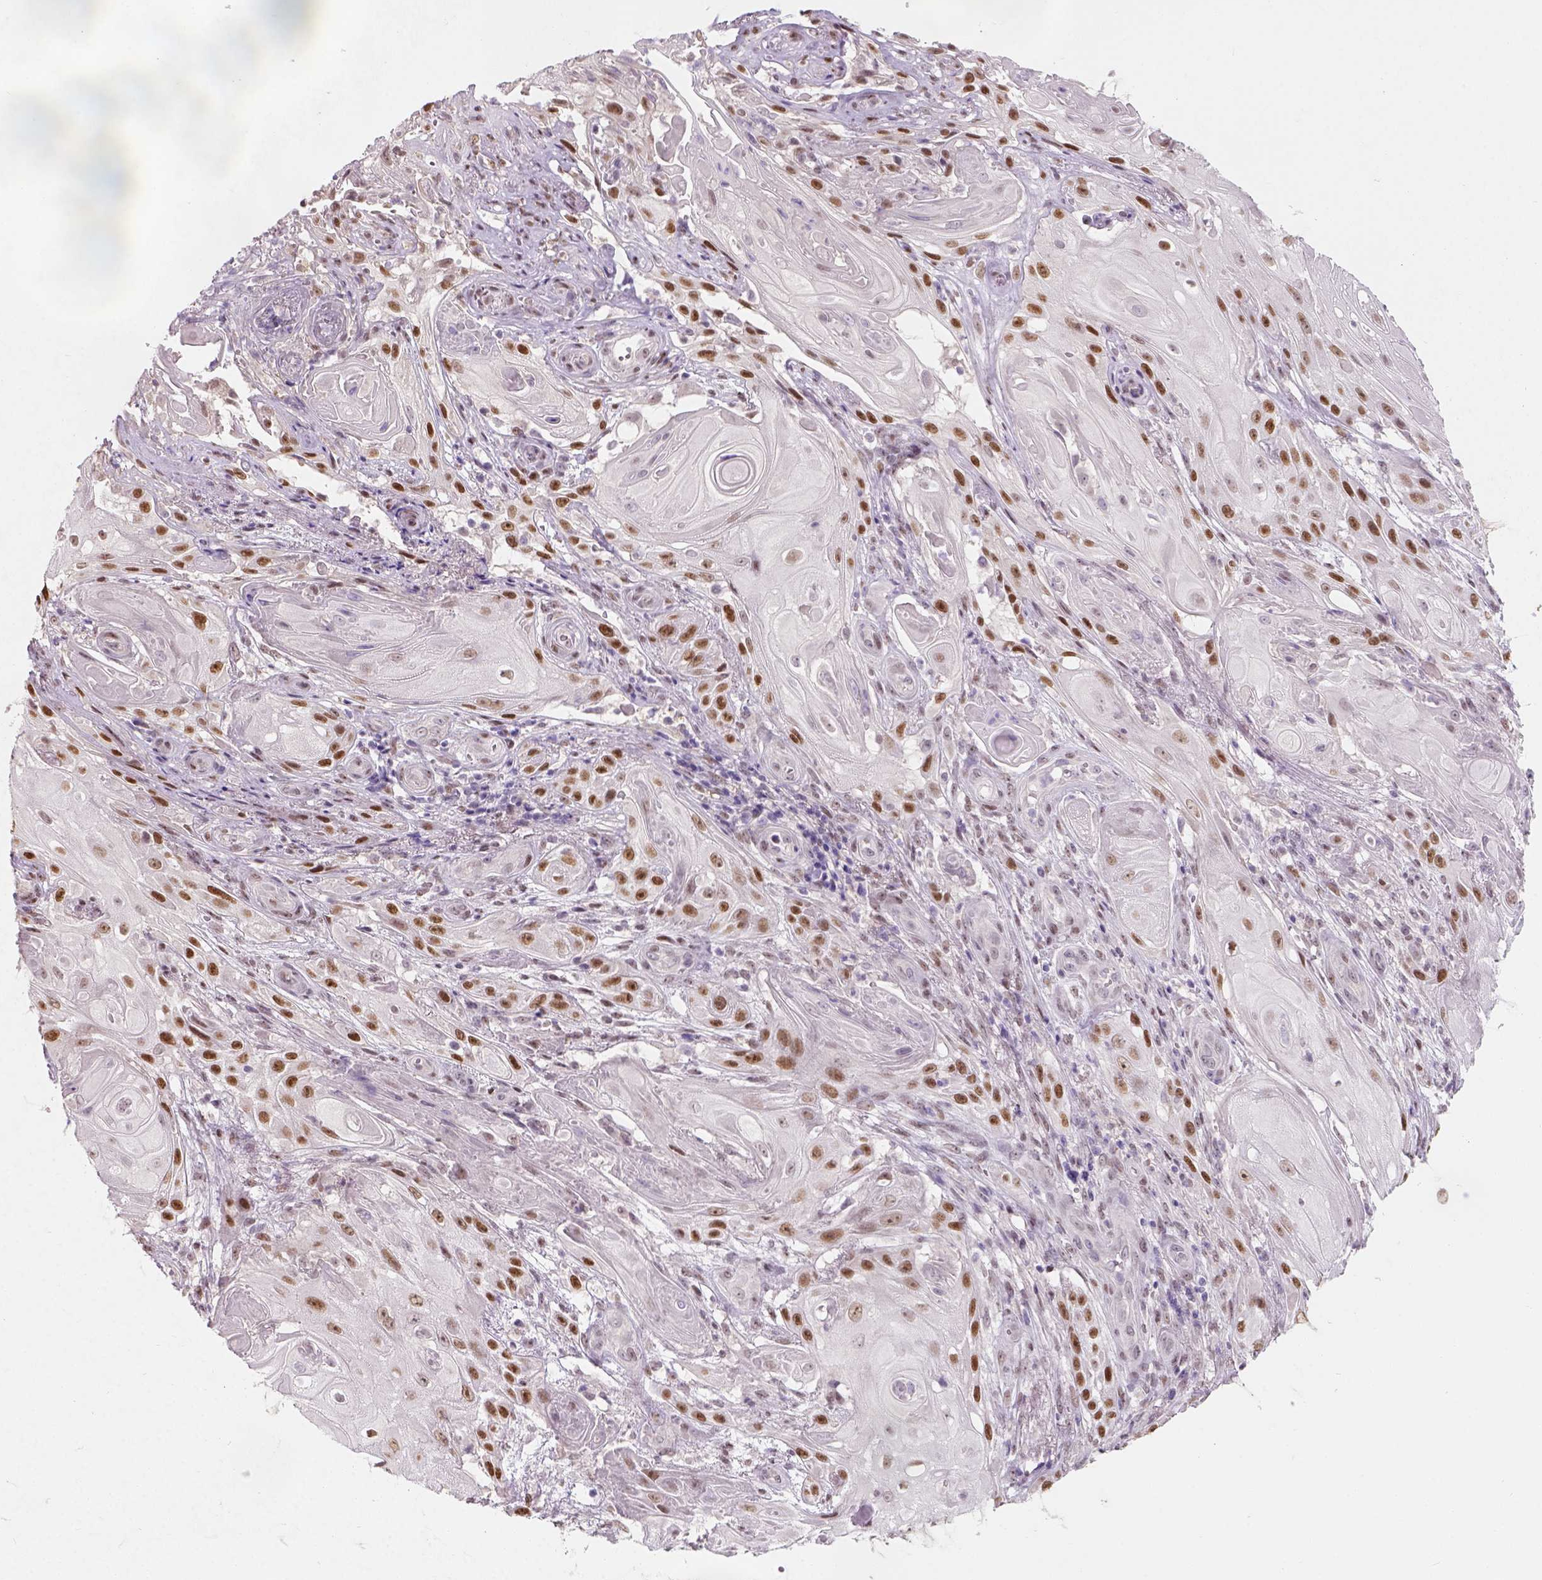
{"staining": {"intensity": "moderate", "quantity": ">75%", "location": "nuclear"}, "tissue": "skin cancer", "cell_type": "Tumor cells", "image_type": "cancer", "snomed": [{"axis": "morphology", "description": "Squamous cell carcinoma, NOS"}, {"axis": "topography", "description": "Skin"}], "caption": "The histopathology image demonstrates a brown stain indicating the presence of a protein in the nuclear of tumor cells in skin cancer.", "gene": "C1orf112", "patient": {"sex": "male", "age": 62}}